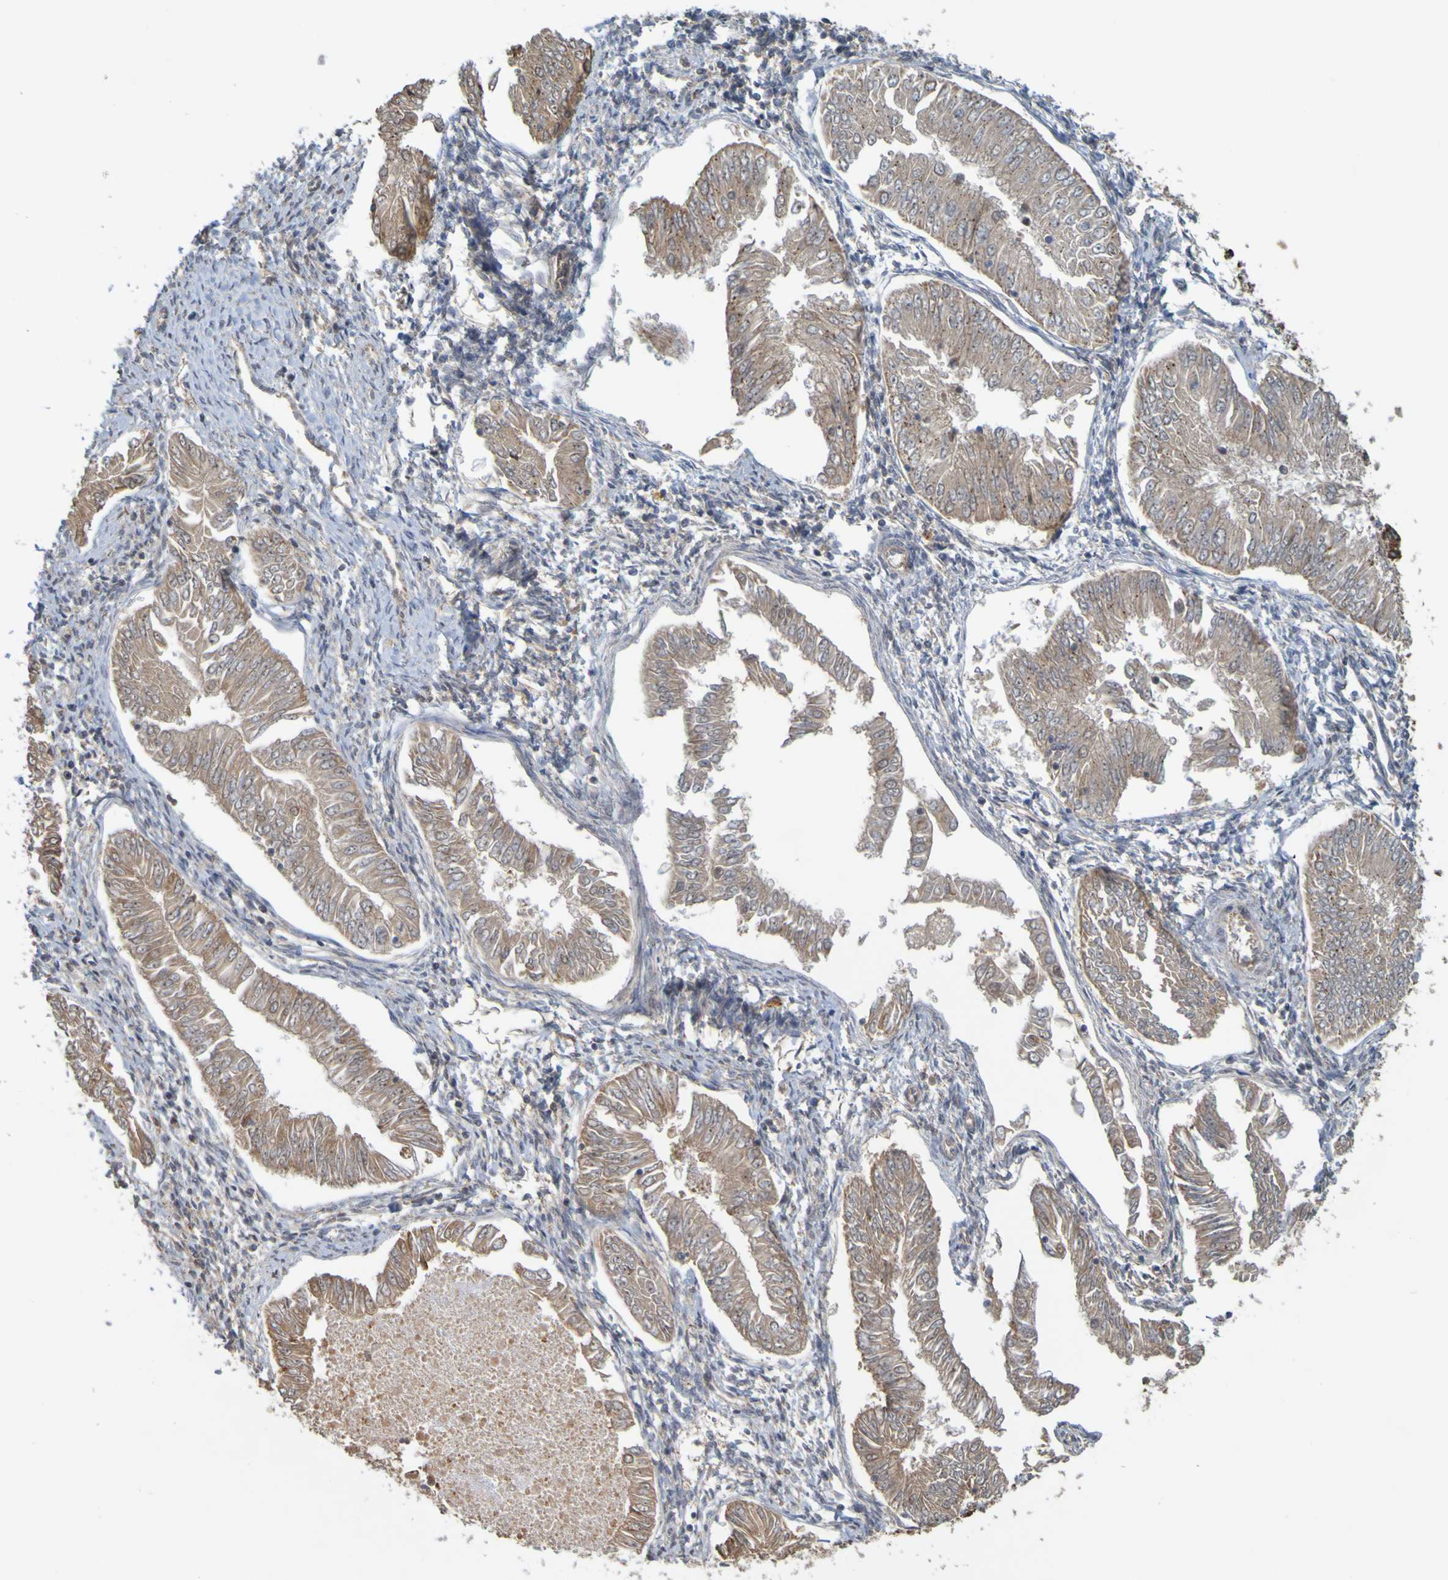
{"staining": {"intensity": "weak", "quantity": ">75%", "location": "cytoplasmic/membranous"}, "tissue": "endometrial cancer", "cell_type": "Tumor cells", "image_type": "cancer", "snomed": [{"axis": "morphology", "description": "Adenocarcinoma, NOS"}, {"axis": "topography", "description": "Endometrium"}], "caption": "Adenocarcinoma (endometrial) stained with a brown dye displays weak cytoplasmic/membranous positive expression in approximately >75% of tumor cells.", "gene": "TMBIM1", "patient": {"sex": "female", "age": 53}}